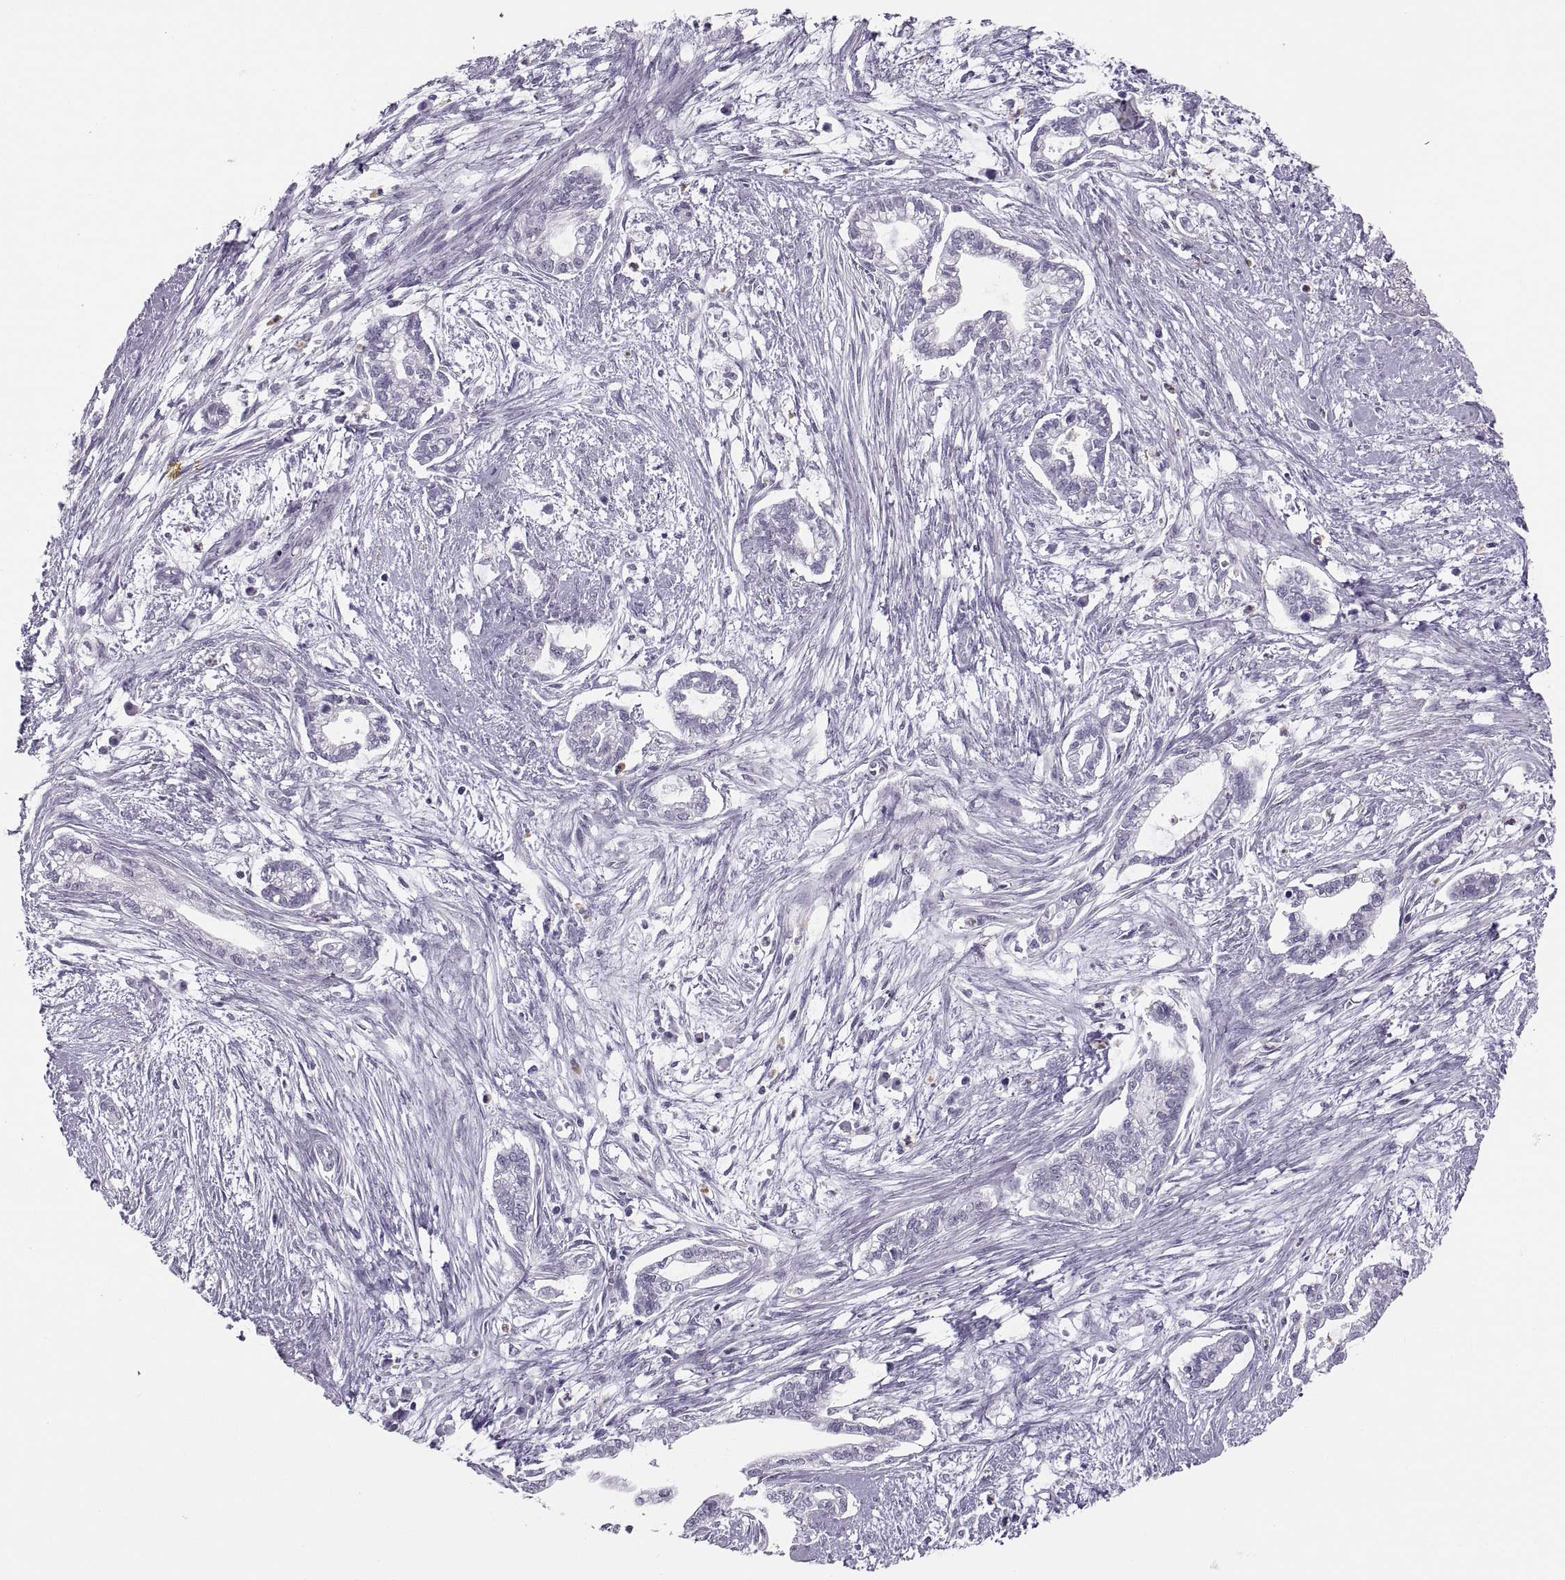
{"staining": {"intensity": "negative", "quantity": "none", "location": "none"}, "tissue": "cervical cancer", "cell_type": "Tumor cells", "image_type": "cancer", "snomed": [{"axis": "morphology", "description": "Adenocarcinoma, NOS"}, {"axis": "topography", "description": "Cervix"}], "caption": "Tumor cells are negative for protein expression in human cervical adenocarcinoma.", "gene": "C3orf22", "patient": {"sex": "female", "age": 62}}